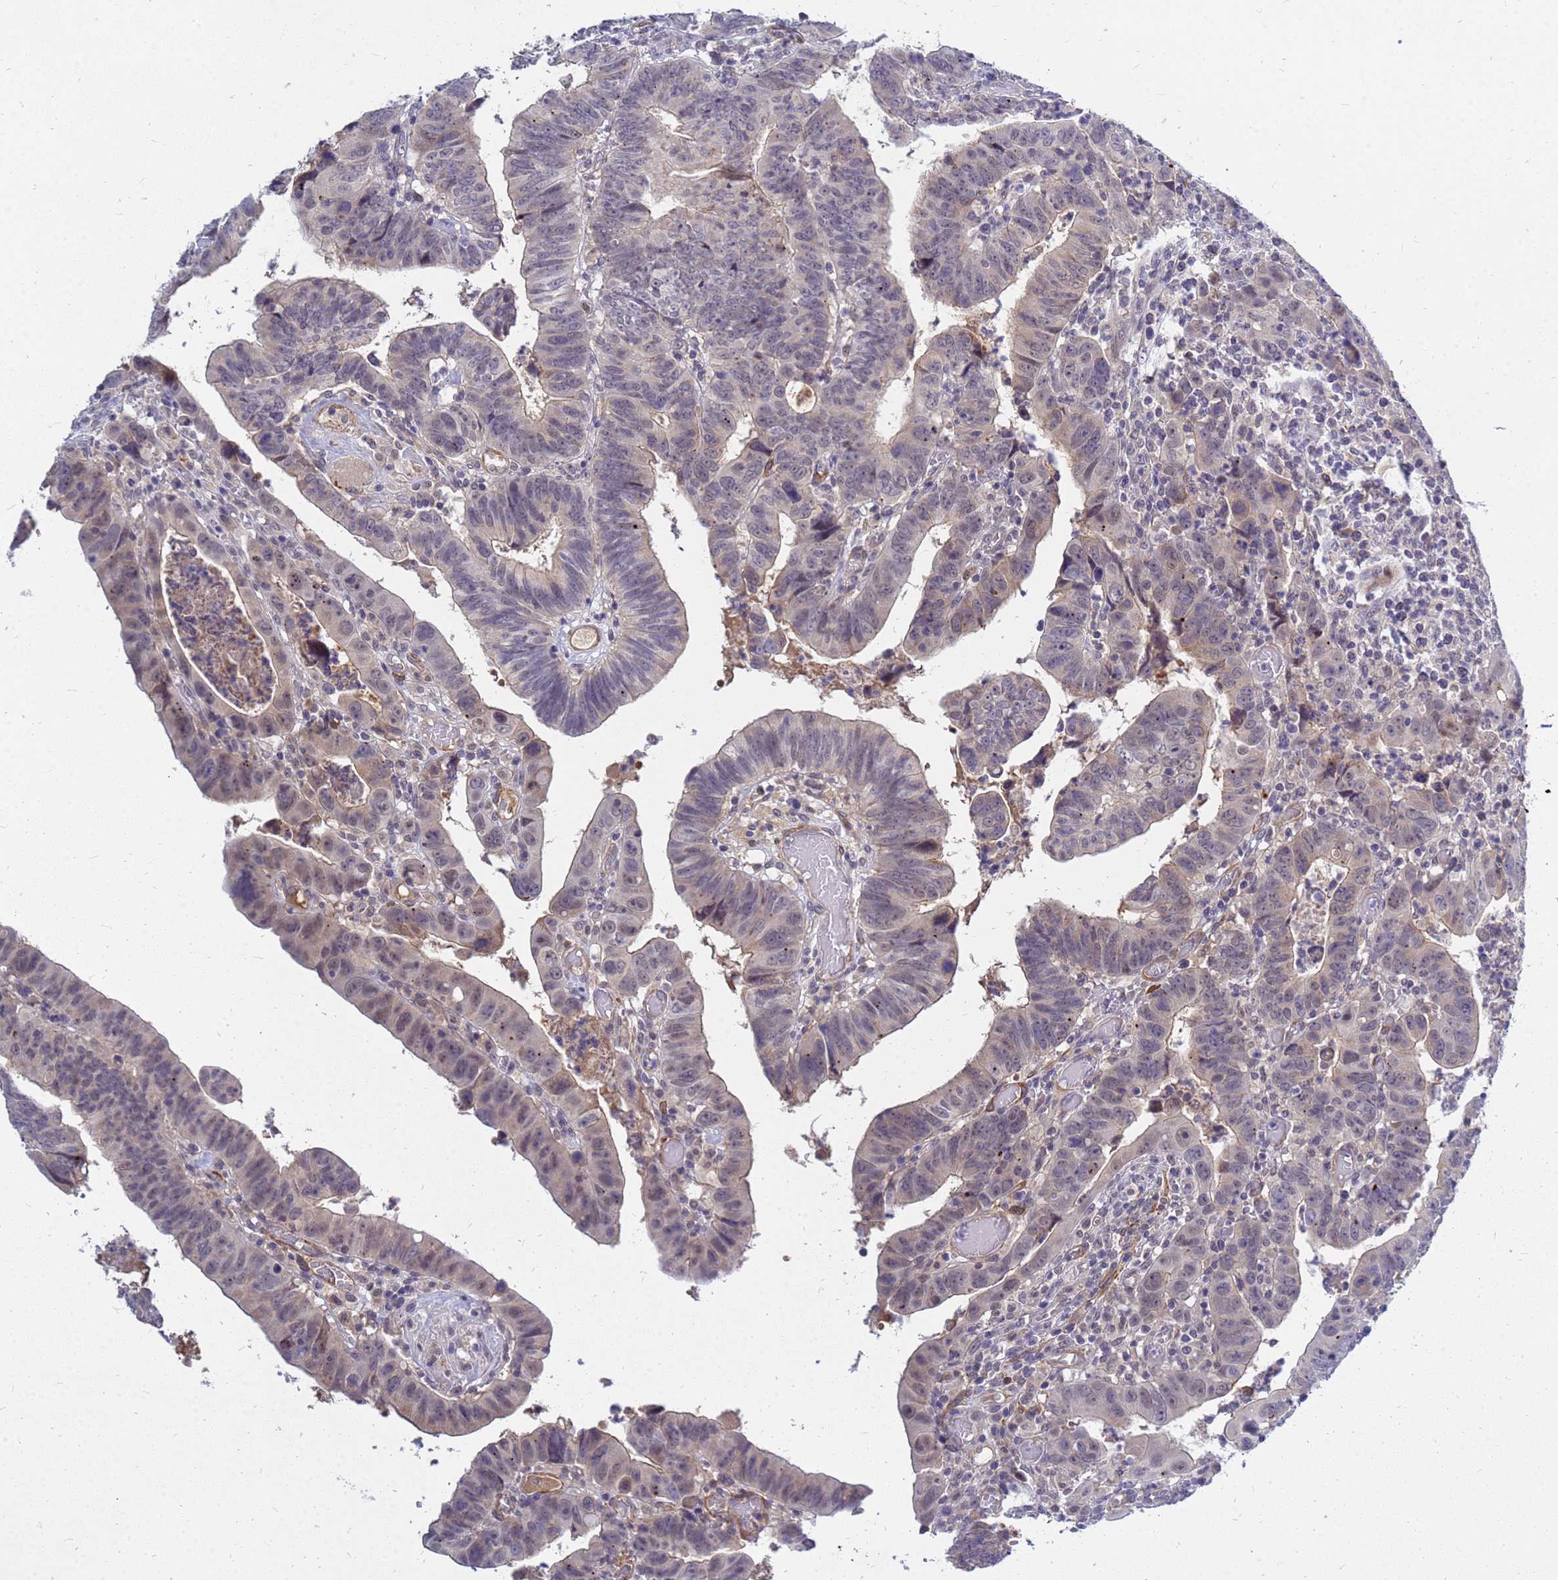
{"staining": {"intensity": "weak", "quantity": "<25%", "location": "nuclear"}, "tissue": "colorectal cancer", "cell_type": "Tumor cells", "image_type": "cancer", "snomed": [{"axis": "morphology", "description": "Normal tissue, NOS"}, {"axis": "morphology", "description": "Adenocarcinoma, NOS"}, {"axis": "topography", "description": "Rectum"}], "caption": "Tumor cells show no significant positivity in adenocarcinoma (colorectal).", "gene": "SRGAP3", "patient": {"sex": "female", "age": 65}}